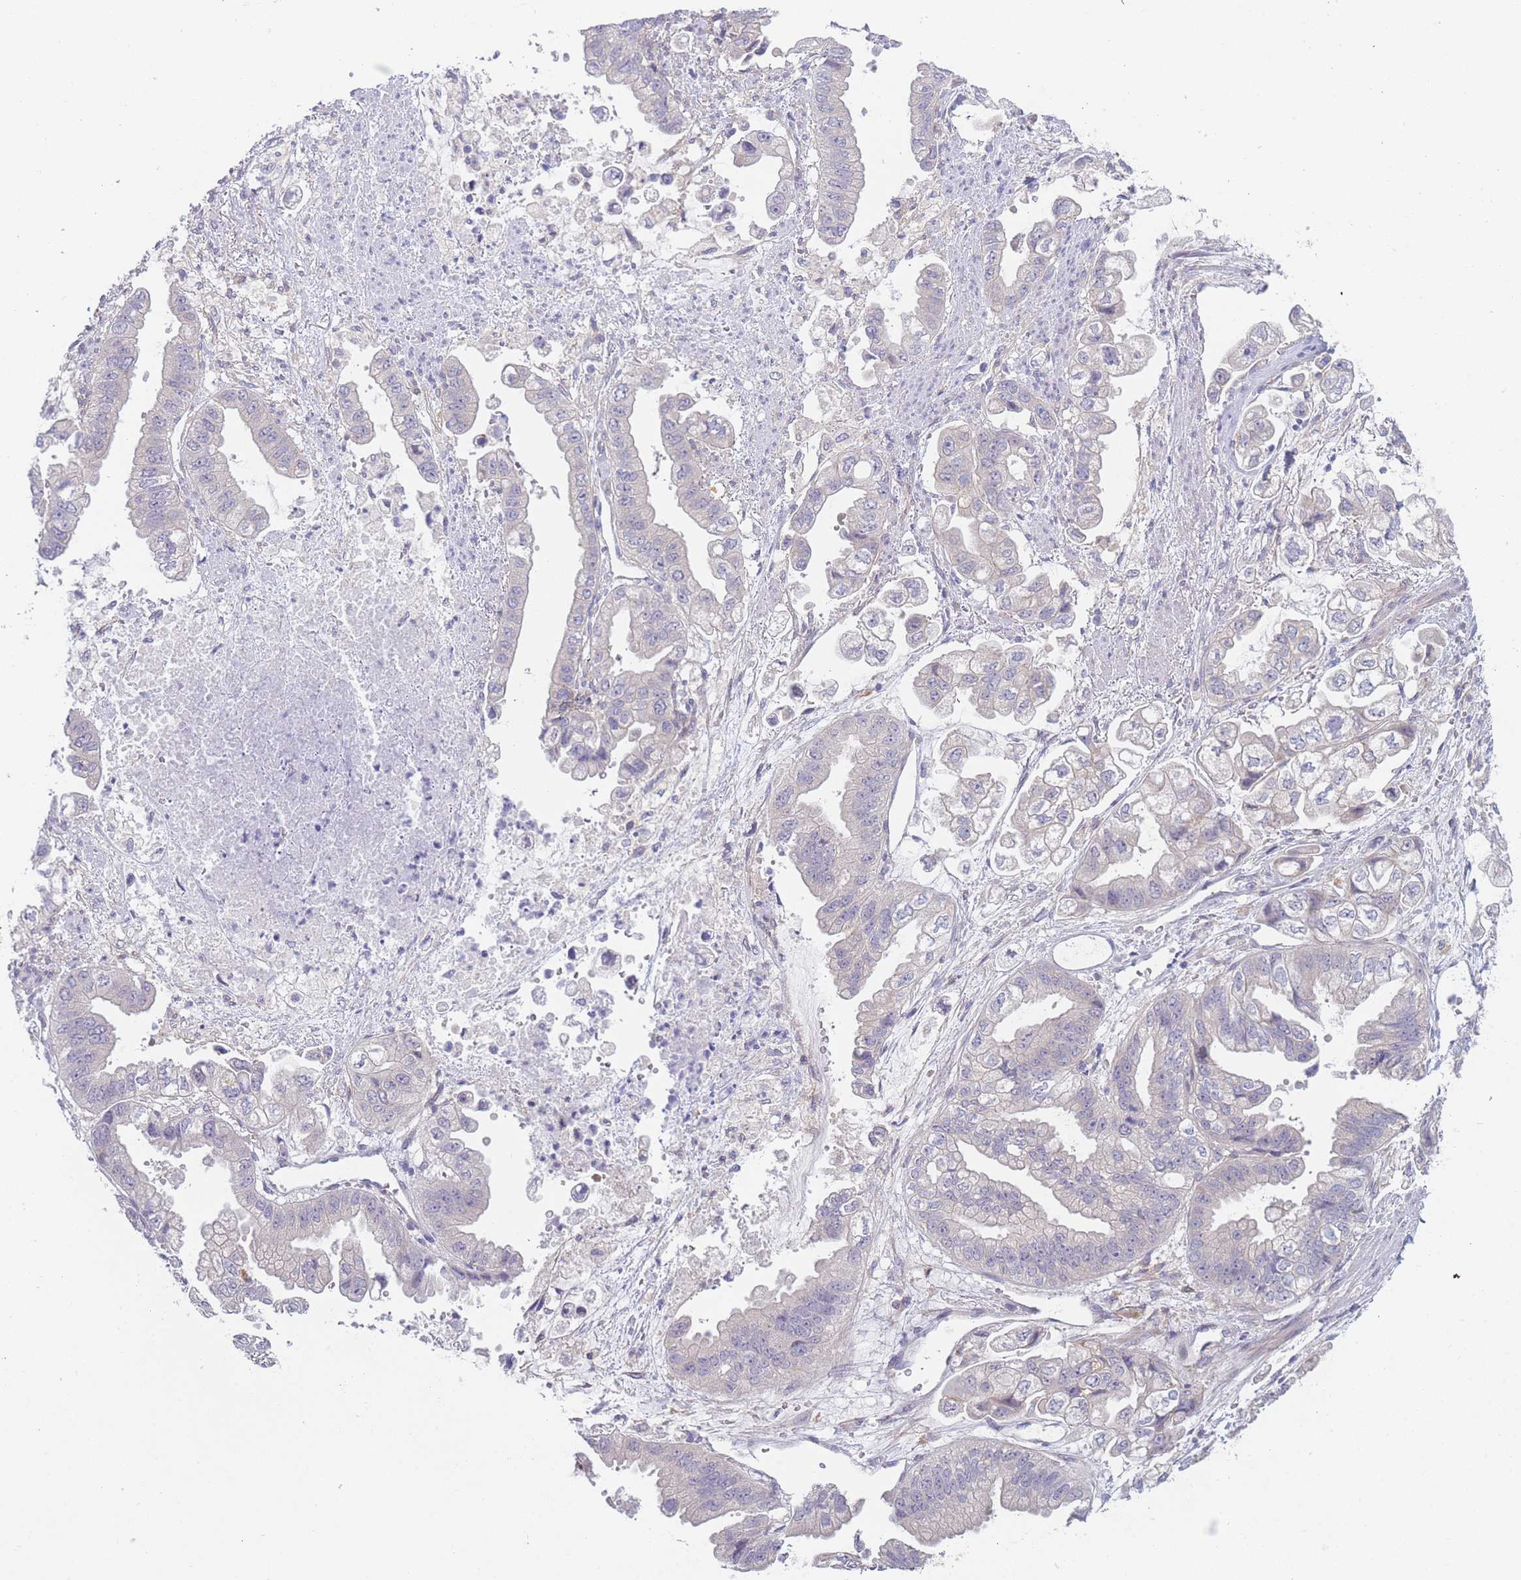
{"staining": {"intensity": "negative", "quantity": "none", "location": "none"}, "tissue": "stomach cancer", "cell_type": "Tumor cells", "image_type": "cancer", "snomed": [{"axis": "morphology", "description": "Adenocarcinoma, NOS"}, {"axis": "topography", "description": "Stomach"}], "caption": "This is a histopathology image of immunohistochemistry (IHC) staining of stomach cancer, which shows no staining in tumor cells.", "gene": "WDR93", "patient": {"sex": "male", "age": 62}}